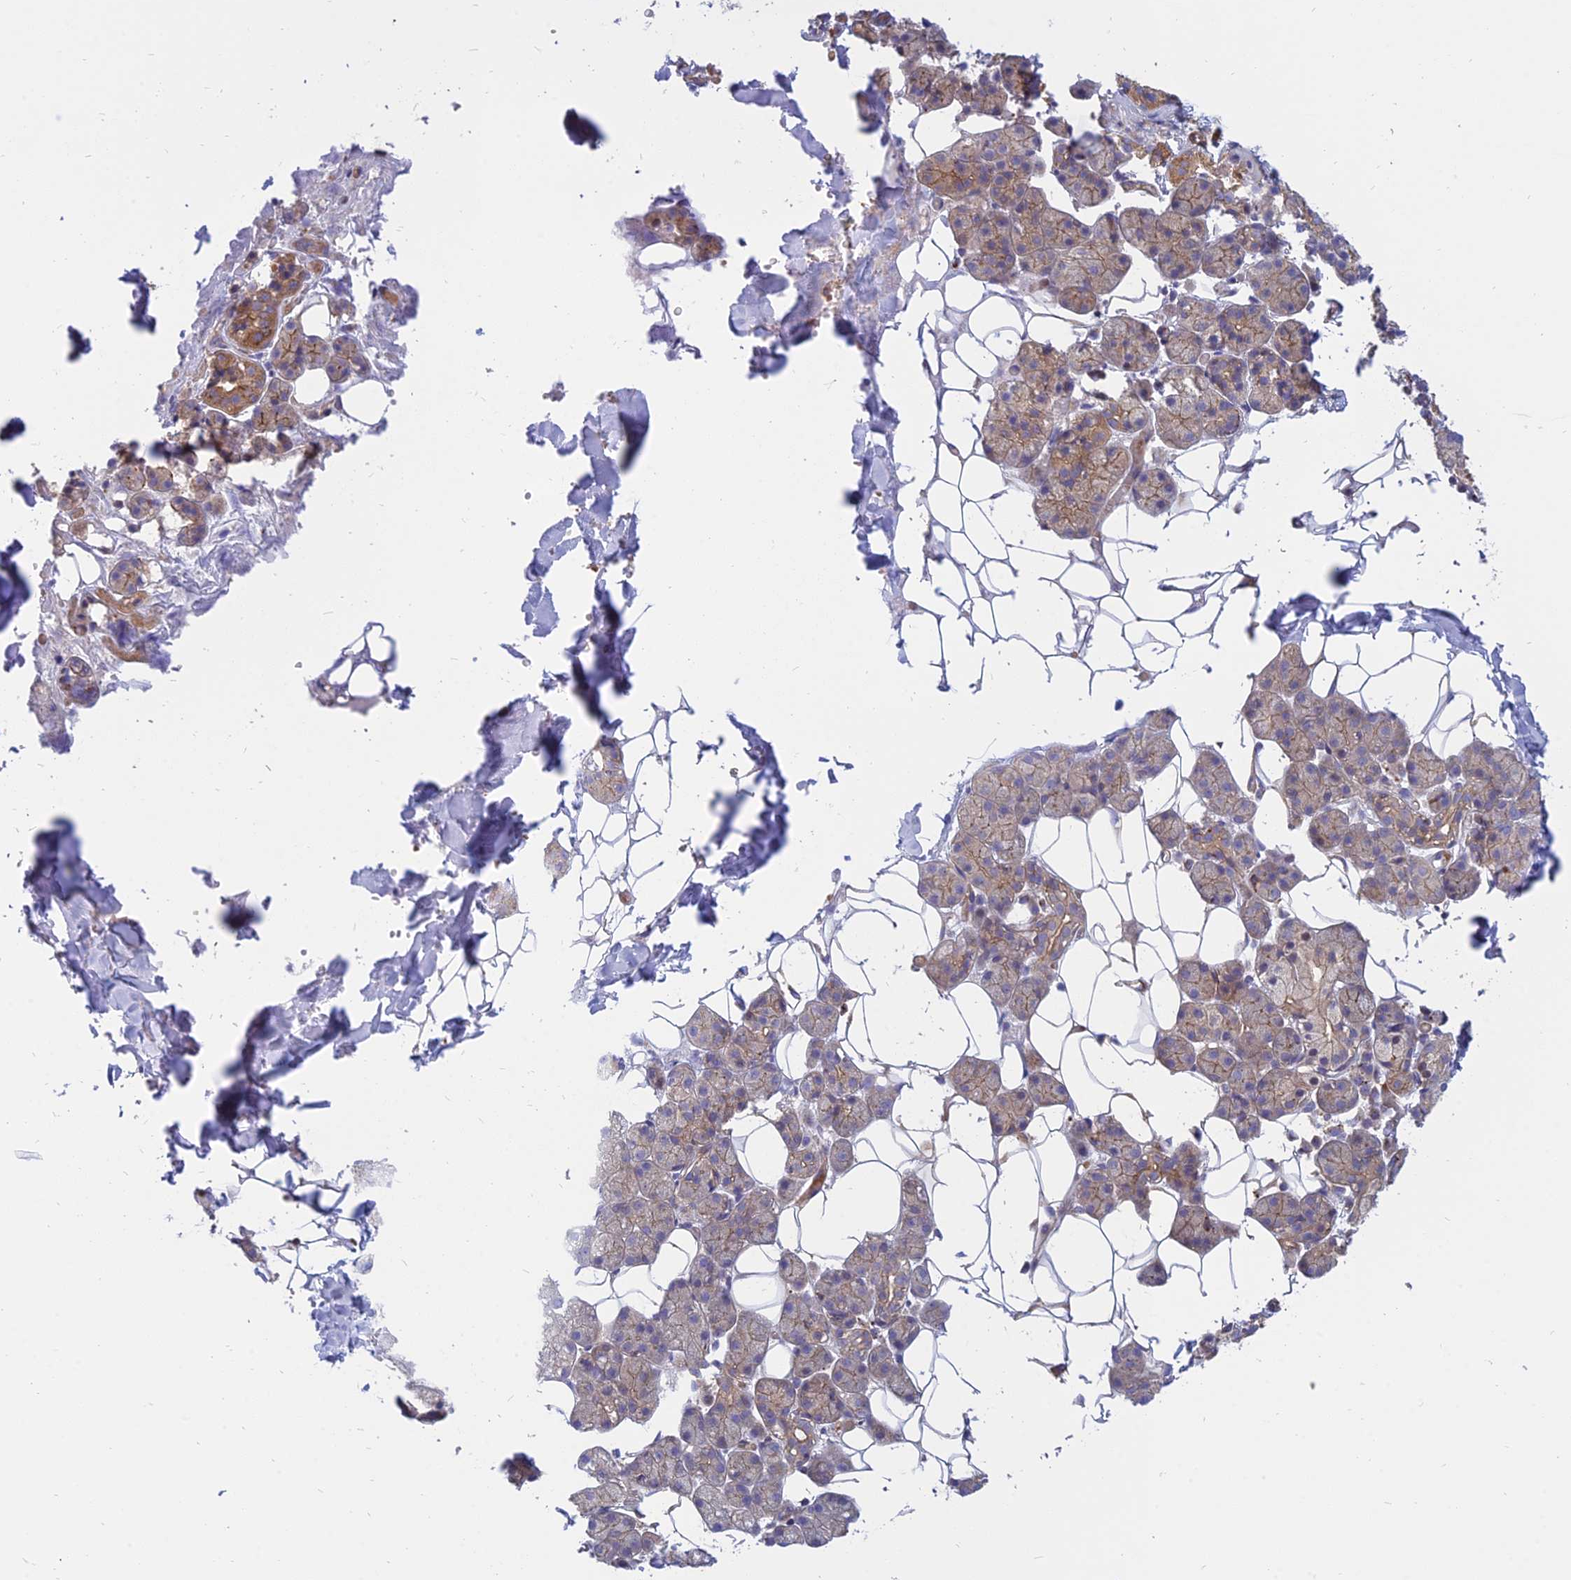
{"staining": {"intensity": "moderate", "quantity": "25%-75%", "location": "cytoplasmic/membranous"}, "tissue": "salivary gland", "cell_type": "Glandular cells", "image_type": "normal", "snomed": [{"axis": "morphology", "description": "Normal tissue, NOS"}, {"axis": "topography", "description": "Salivary gland"}], "caption": "This image displays immunohistochemistry staining of unremarkable human salivary gland, with medium moderate cytoplasmic/membranous expression in approximately 25%-75% of glandular cells.", "gene": "PHKA2", "patient": {"sex": "female", "age": 33}}